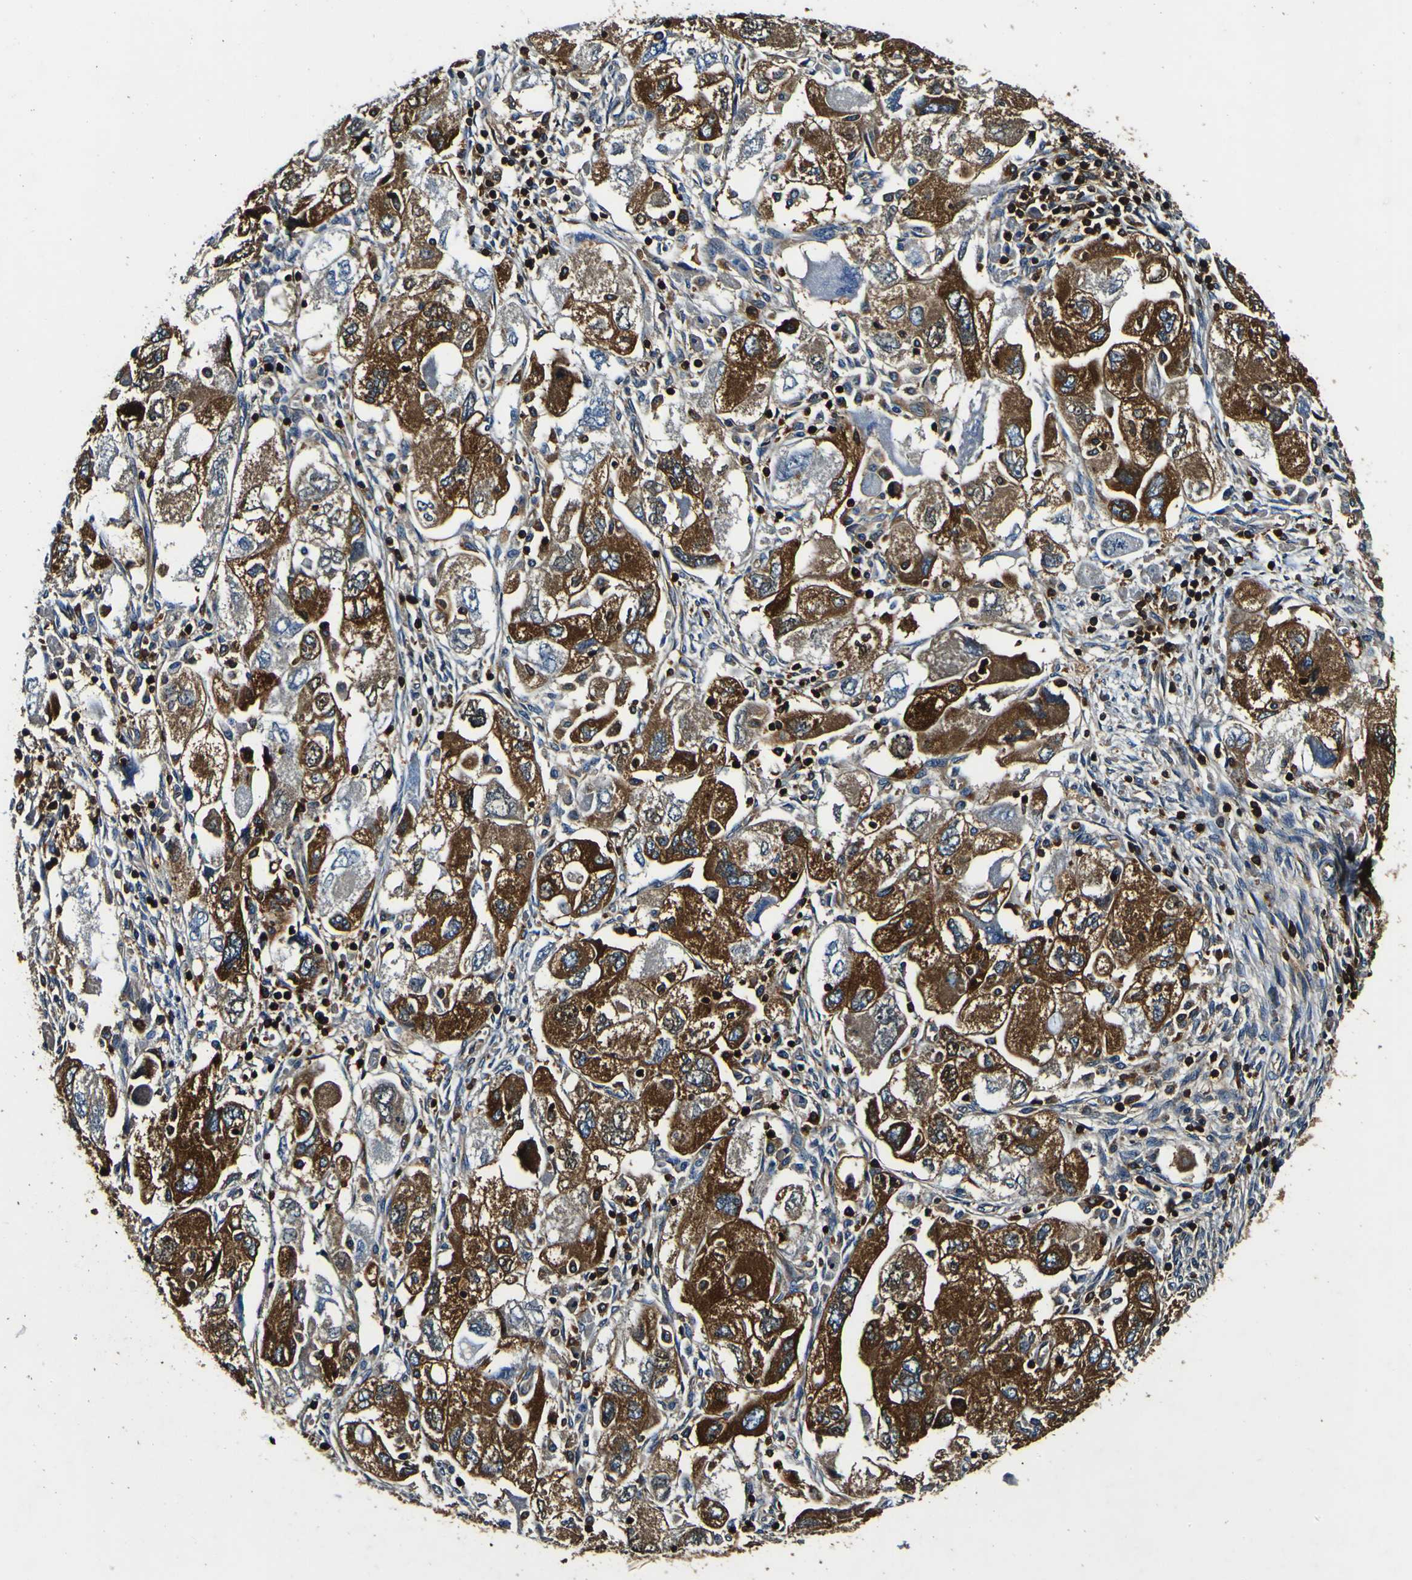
{"staining": {"intensity": "strong", "quantity": ">75%", "location": "cytoplasmic/membranous"}, "tissue": "ovarian cancer", "cell_type": "Tumor cells", "image_type": "cancer", "snomed": [{"axis": "morphology", "description": "Carcinoma, NOS"}, {"axis": "morphology", "description": "Cystadenocarcinoma, serous, NOS"}, {"axis": "topography", "description": "Ovary"}], "caption": "High-power microscopy captured an immunohistochemistry image of carcinoma (ovarian), revealing strong cytoplasmic/membranous expression in about >75% of tumor cells. (DAB (3,3'-diaminobenzidine) IHC with brightfield microscopy, high magnification).", "gene": "RHOT2", "patient": {"sex": "female", "age": 69}}